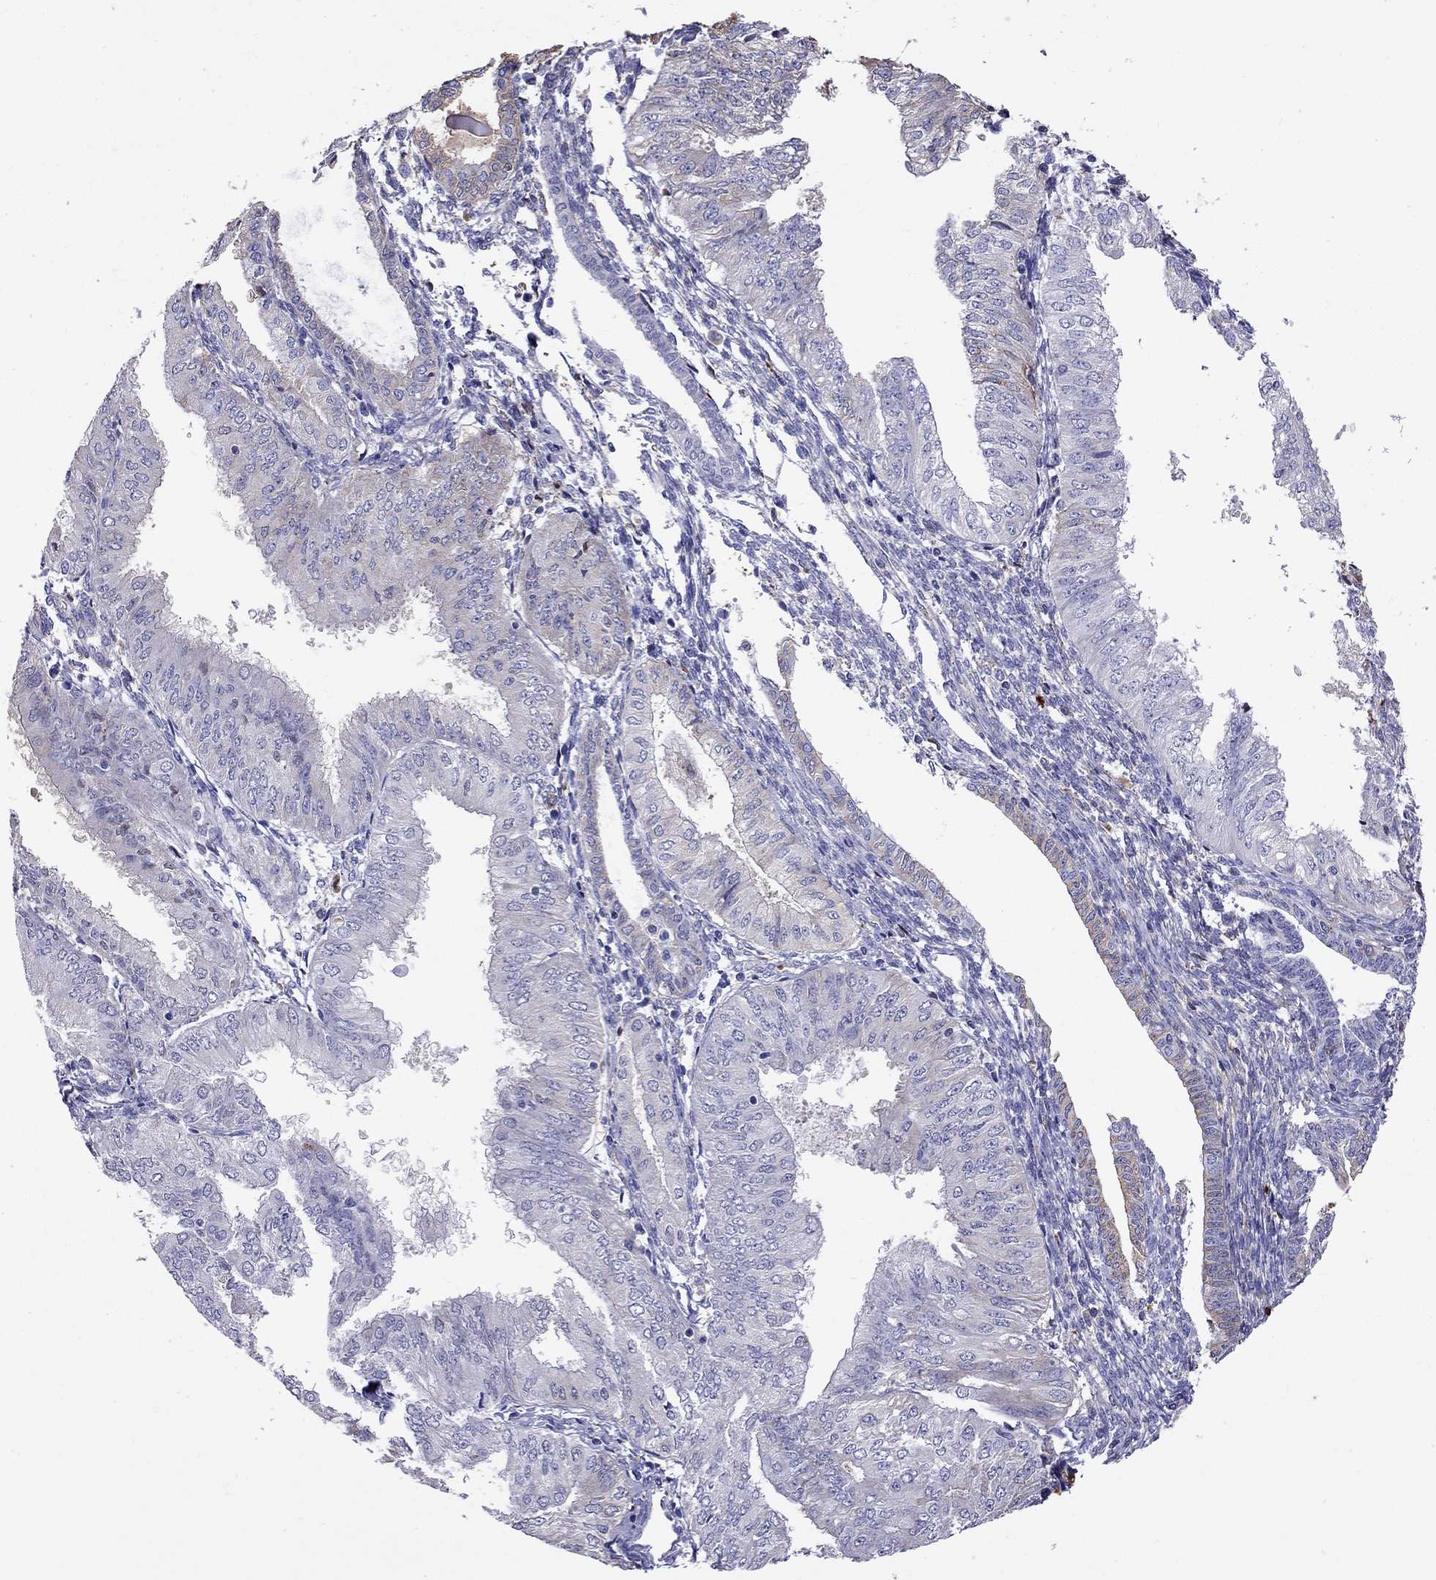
{"staining": {"intensity": "negative", "quantity": "none", "location": "none"}, "tissue": "endometrial cancer", "cell_type": "Tumor cells", "image_type": "cancer", "snomed": [{"axis": "morphology", "description": "Adenocarcinoma, NOS"}, {"axis": "topography", "description": "Endometrium"}], "caption": "The photomicrograph shows no staining of tumor cells in adenocarcinoma (endometrial).", "gene": "SERPINA3", "patient": {"sex": "female", "age": 53}}